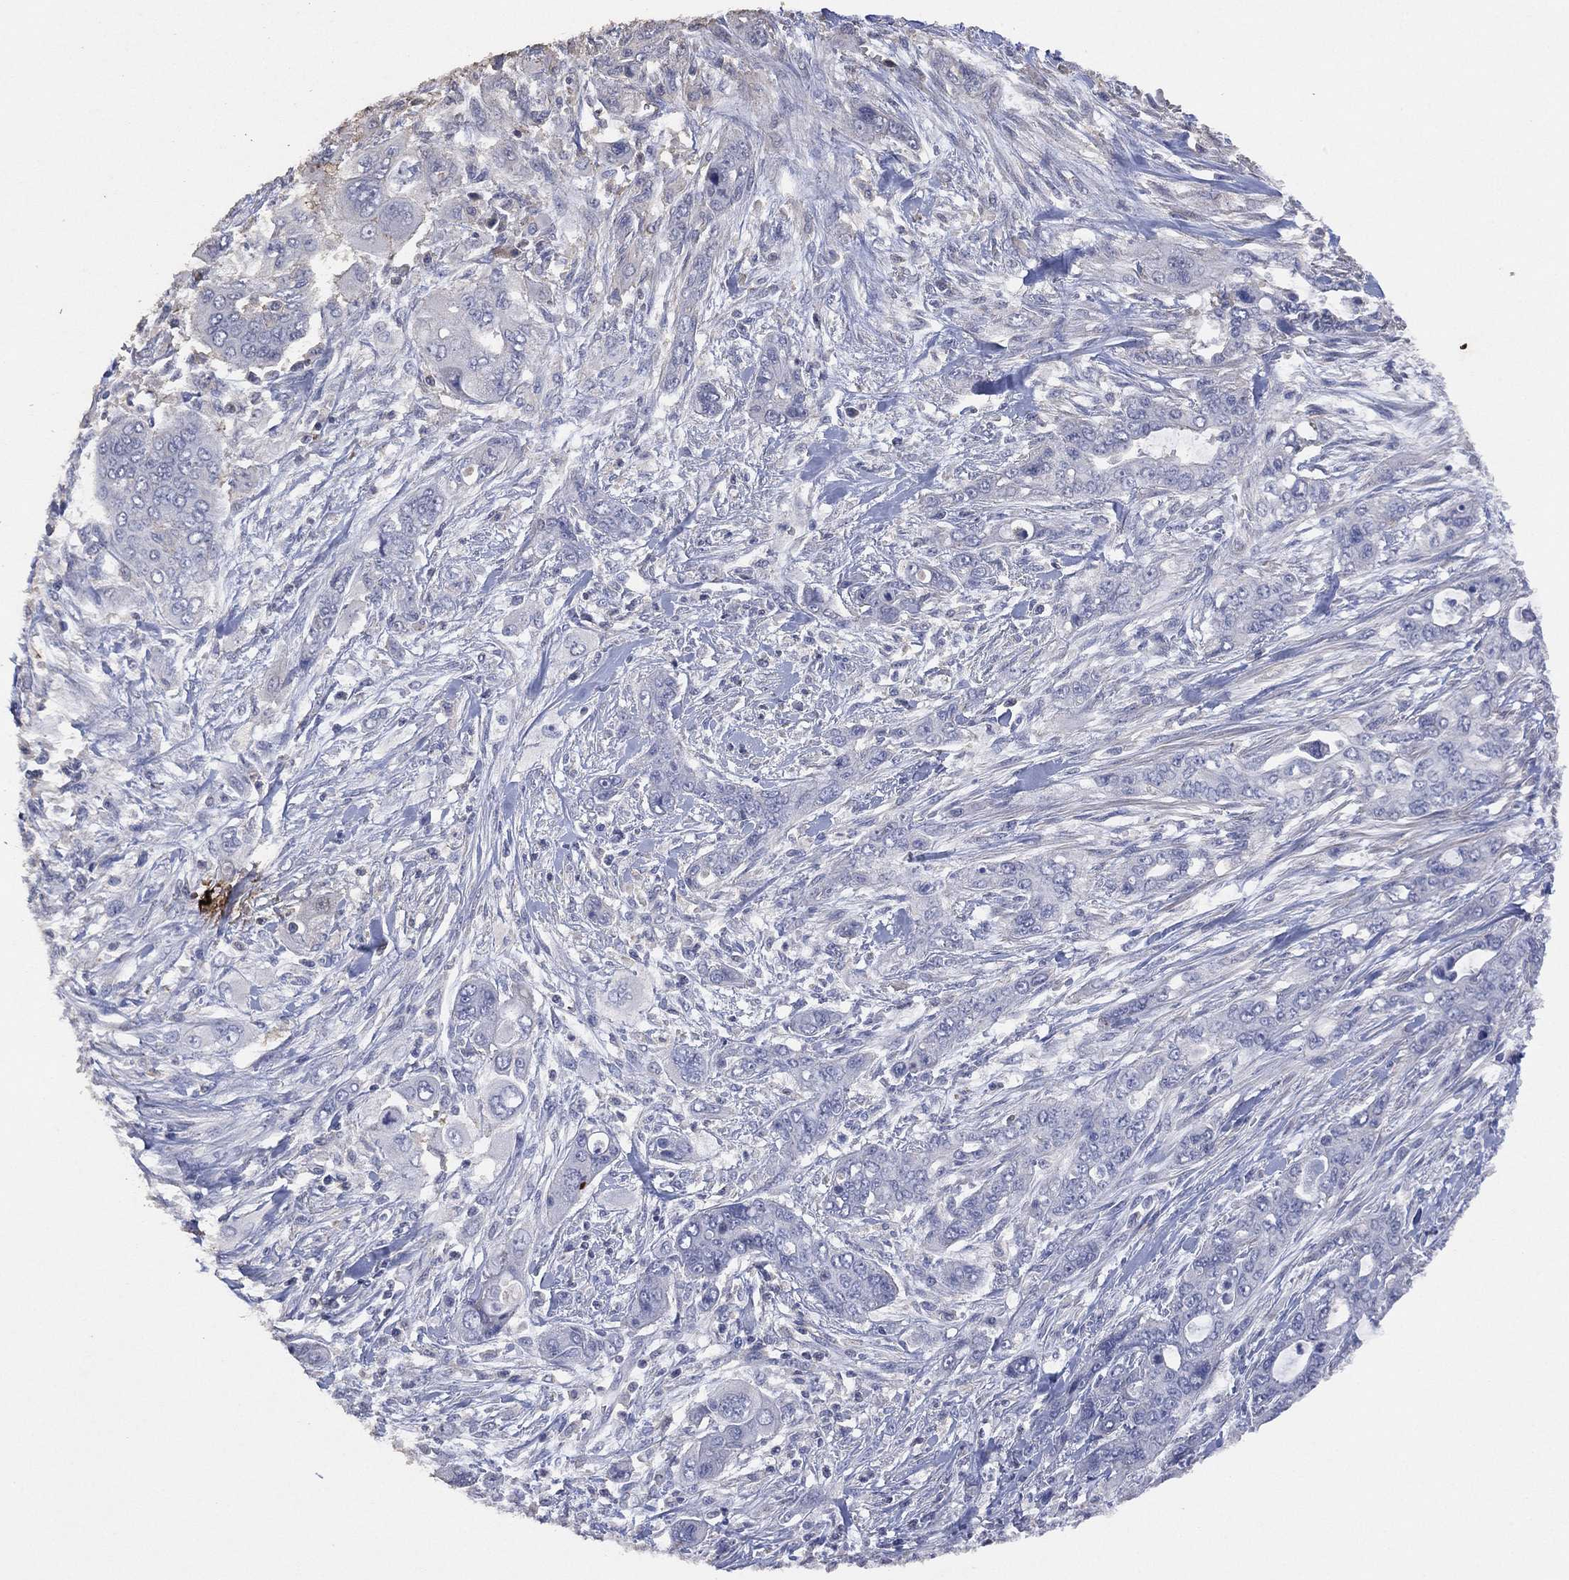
{"staining": {"intensity": "negative", "quantity": "none", "location": "none"}, "tissue": "pancreatic cancer", "cell_type": "Tumor cells", "image_type": "cancer", "snomed": [{"axis": "morphology", "description": "Adenocarcinoma, NOS"}, {"axis": "topography", "description": "Pancreas"}], "caption": "Human pancreatic cancer (adenocarcinoma) stained for a protein using immunohistochemistry exhibits no staining in tumor cells.", "gene": "ADPRHL1", "patient": {"sex": "male", "age": 47}}